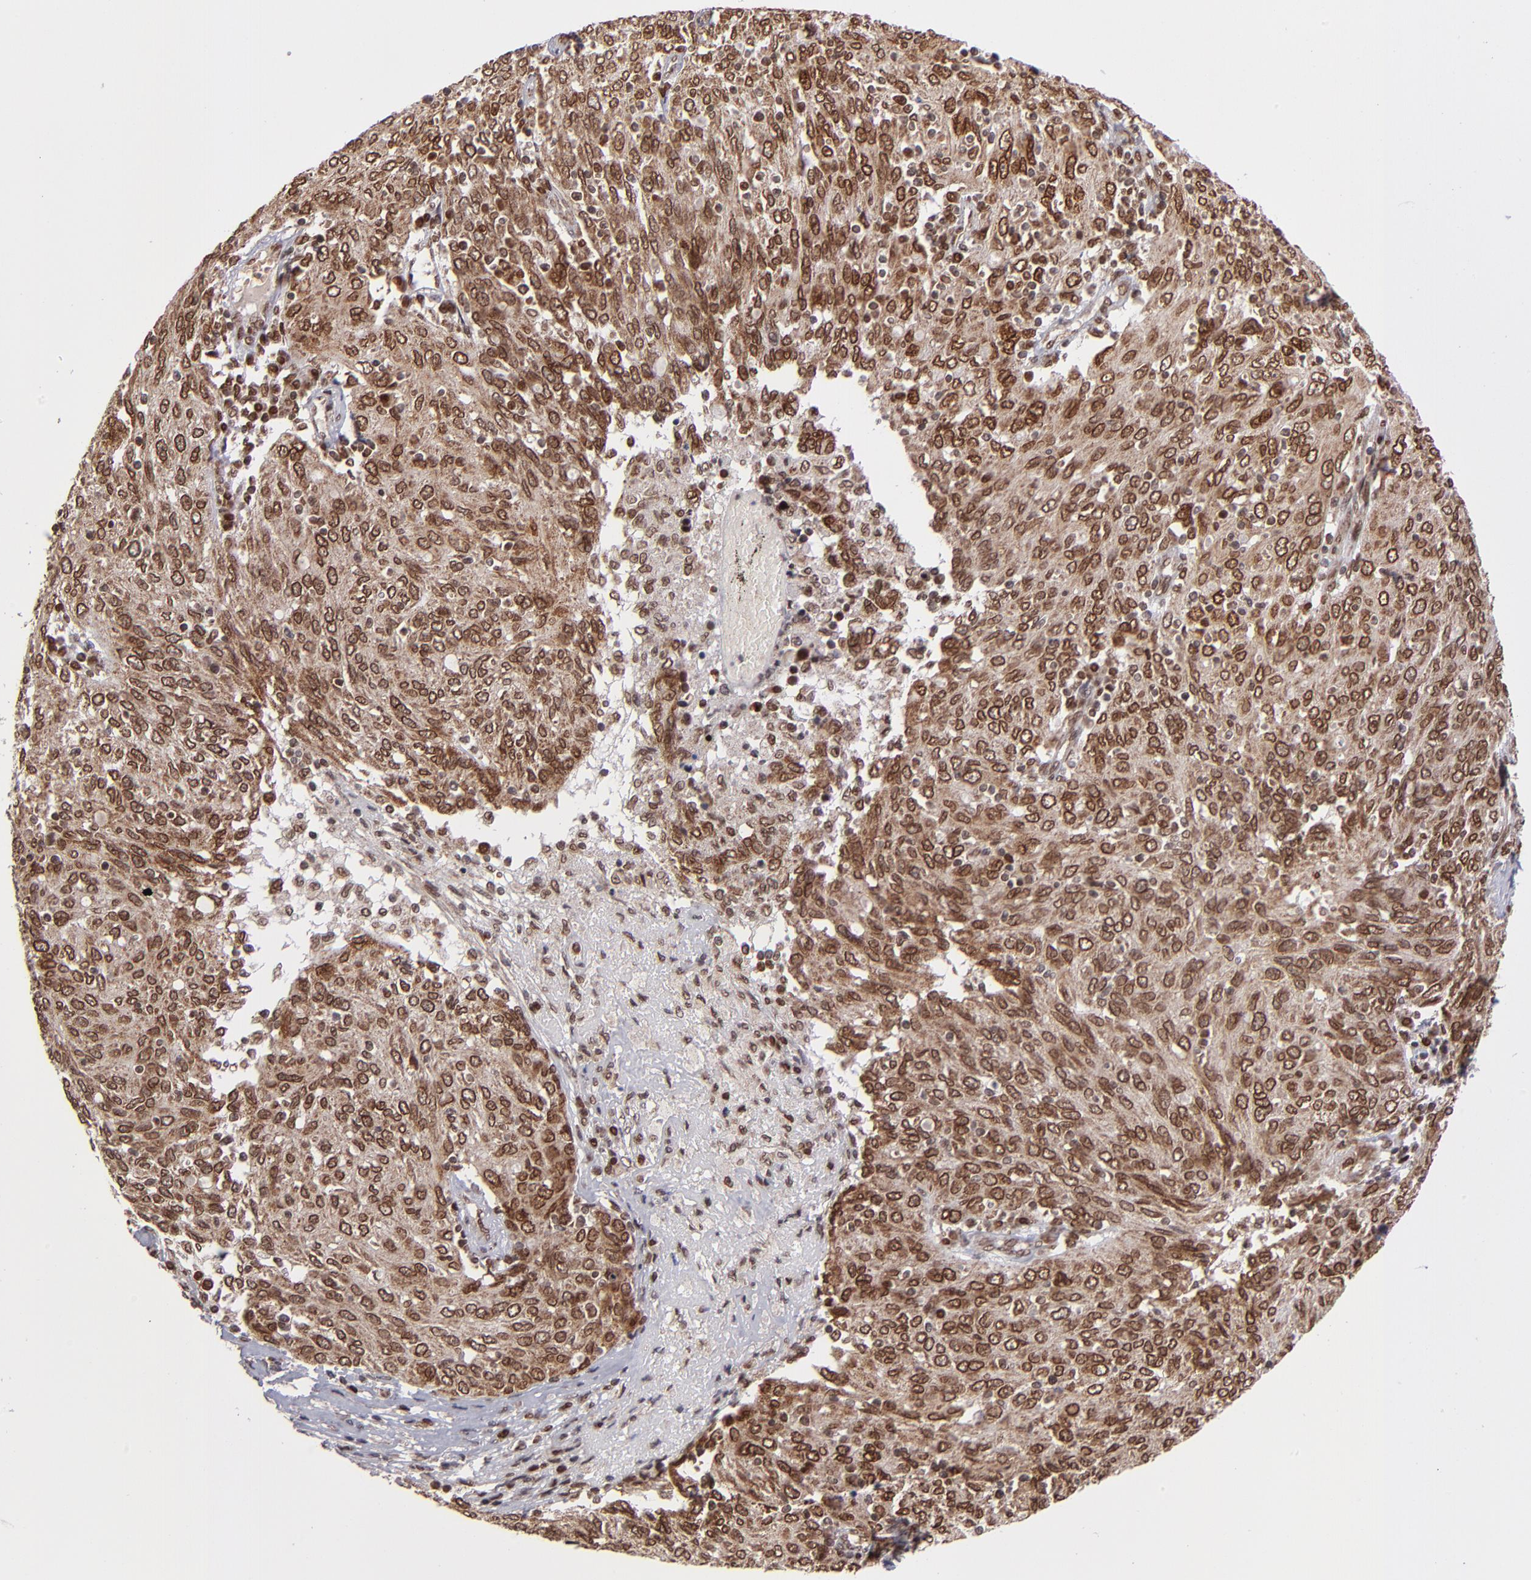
{"staining": {"intensity": "moderate", "quantity": ">75%", "location": "cytoplasmic/membranous,nuclear"}, "tissue": "ovarian cancer", "cell_type": "Tumor cells", "image_type": "cancer", "snomed": [{"axis": "morphology", "description": "Carcinoma, endometroid"}, {"axis": "topography", "description": "Ovary"}], "caption": "Endometroid carcinoma (ovarian) tissue demonstrates moderate cytoplasmic/membranous and nuclear staining in about >75% of tumor cells", "gene": "TOP1MT", "patient": {"sex": "female", "age": 50}}